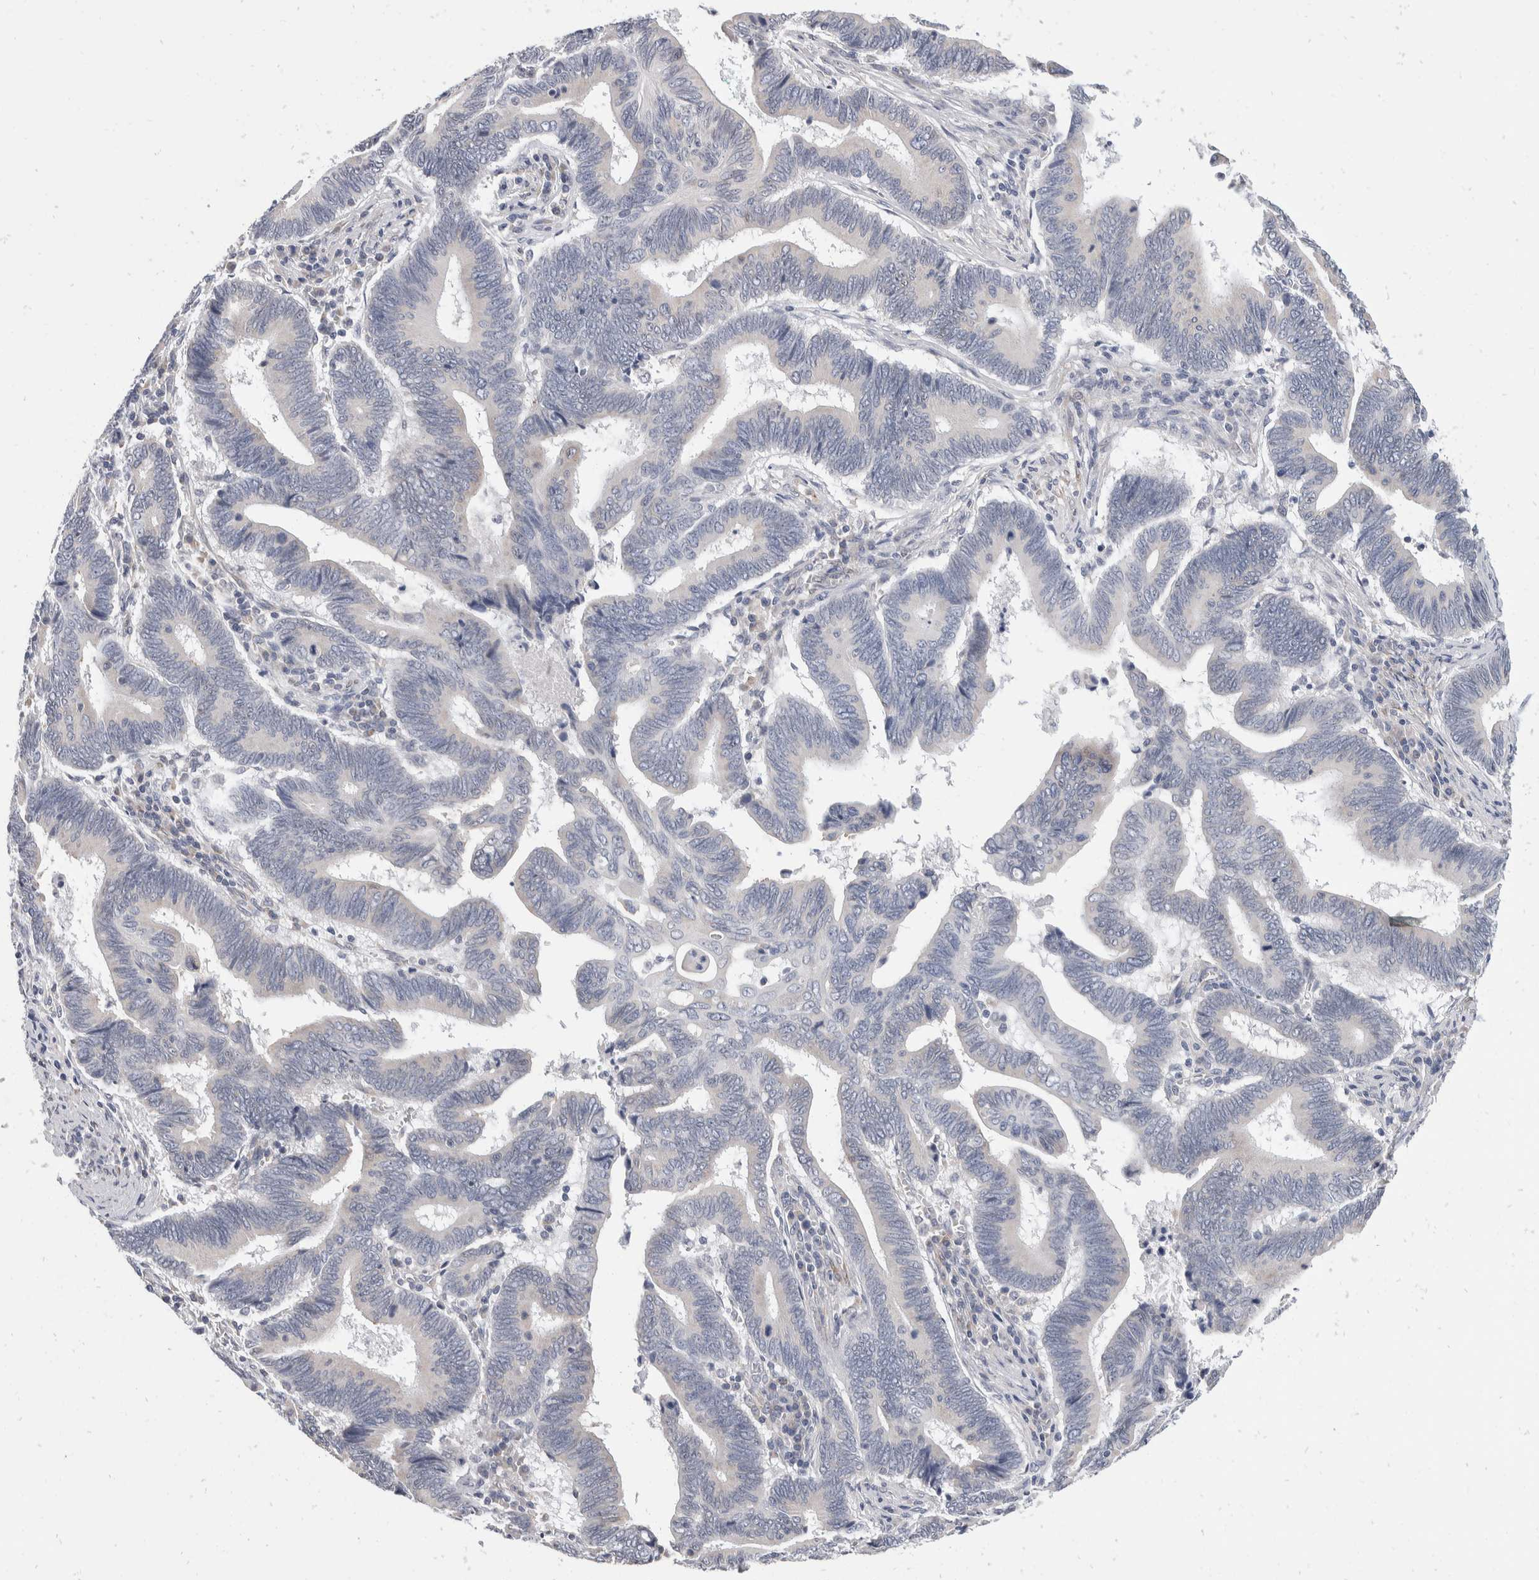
{"staining": {"intensity": "negative", "quantity": "none", "location": "none"}, "tissue": "pancreatic cancer", "cell_type": "Tumor cells", "image_type": "cancer", "snomed": [{"axis": "morphology", "description": "Adenocarcinoma, NOS"}, {"axis": "topography", "description": "Pancreas"}], "caption": "Immunohistochemistry histopathology image of human pancreatic adenocarcinoma stained for a protein (brown), which demonstrates no expression in tumor cells.", "gene": "TMEM245", "patient": {"sex": "female", "age": 70}}